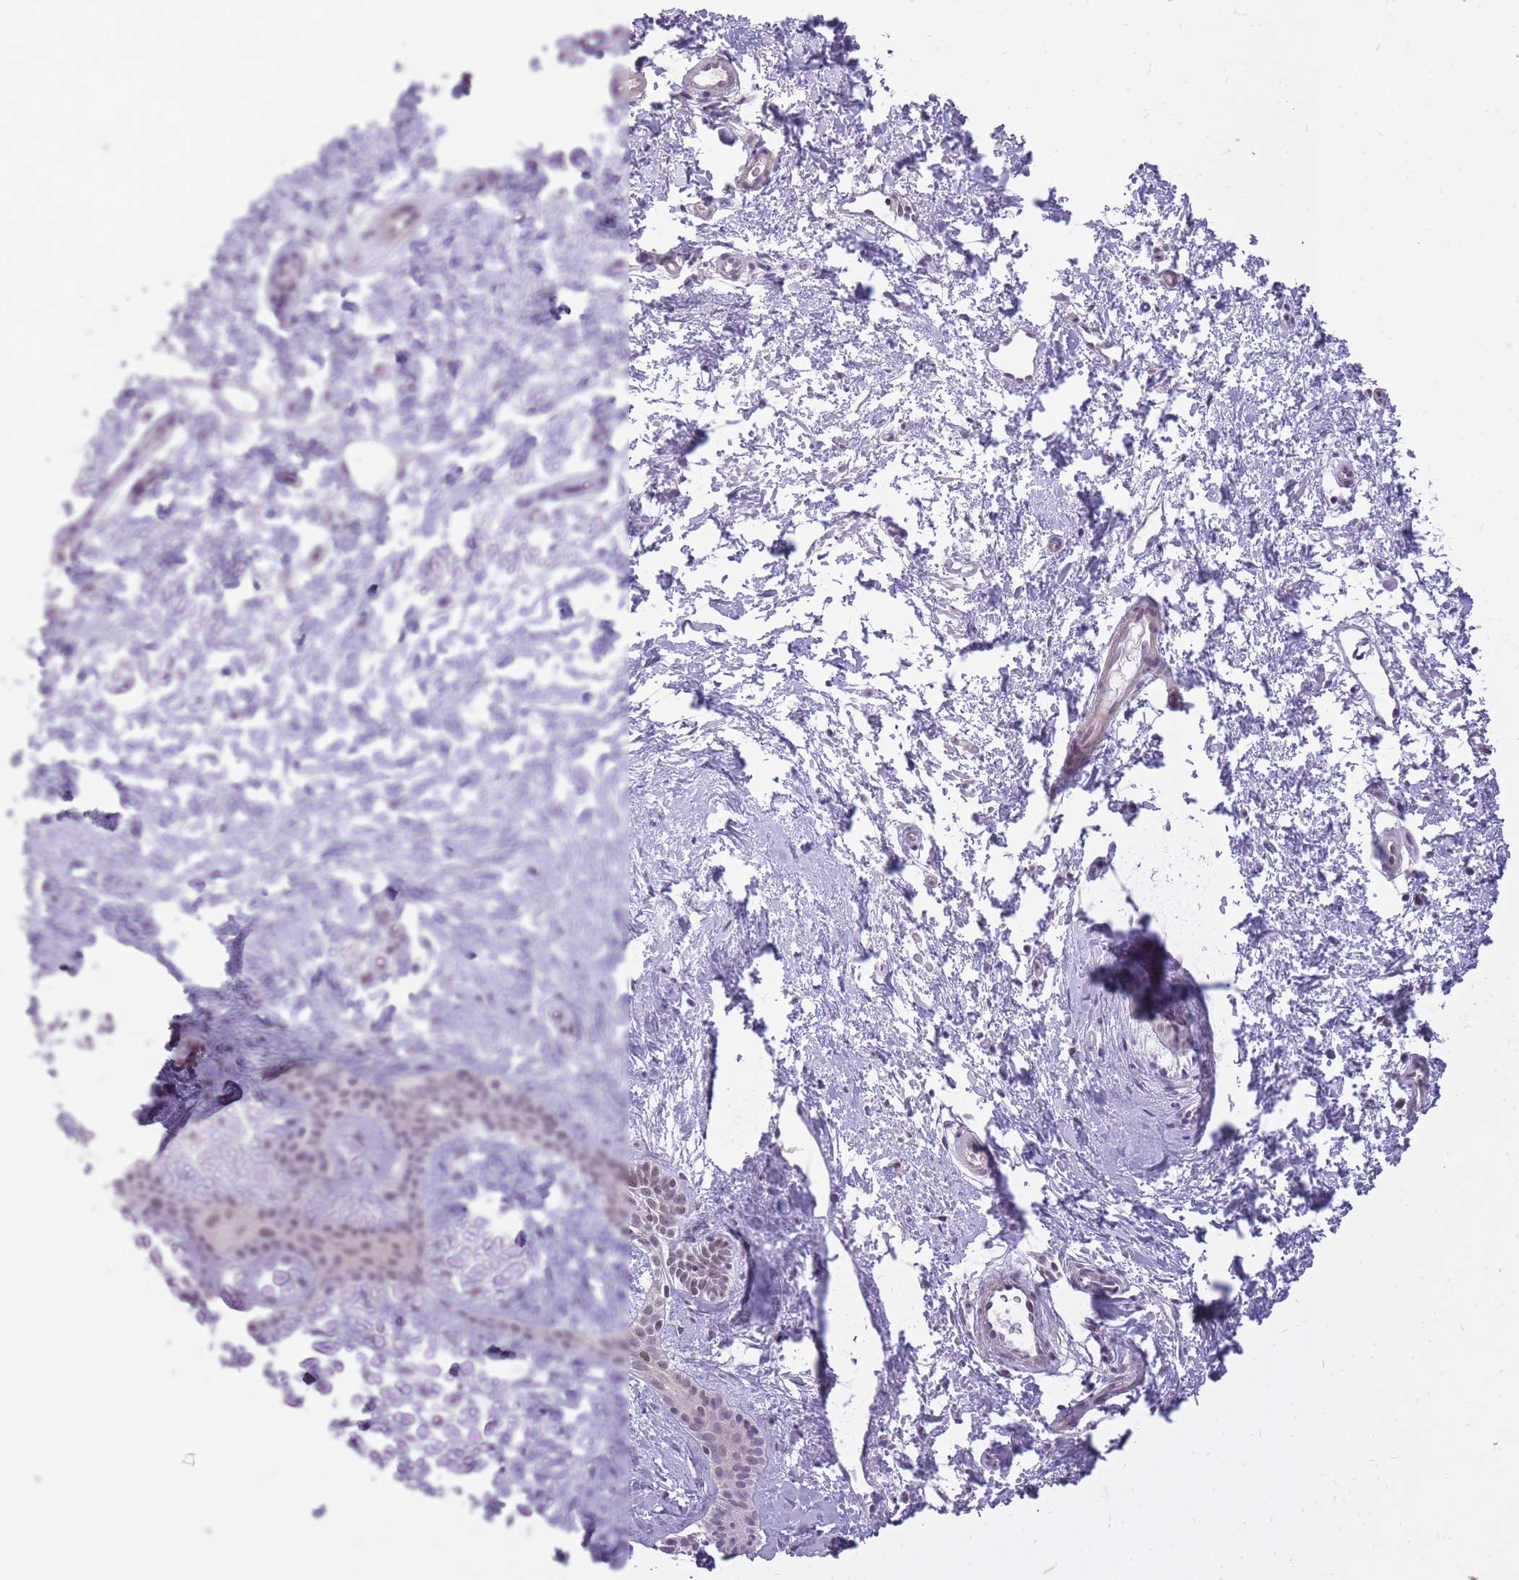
{"staining": {"intensity": "weak", "quantity": ">75%", "location": "nuclear"}, "tissue": "skin cancer", "cell_type": "Tumor cells", "image_type": "cancer", "snomed": [{"axis": "morphology", "description": "Basal cell carcinoma"}, {"axis": "topography", "description": "Skin"}], "caption": "This image demonstrates skin cancer (basal cell carcinoma) stained with IHC to label a protein in brown. The nuclear of tumor cells show weak positivity for the protein. Nuclei are counter-stained blue.", "gene": "TIGD1", "patient": {"sex": "male", "age": 78}}